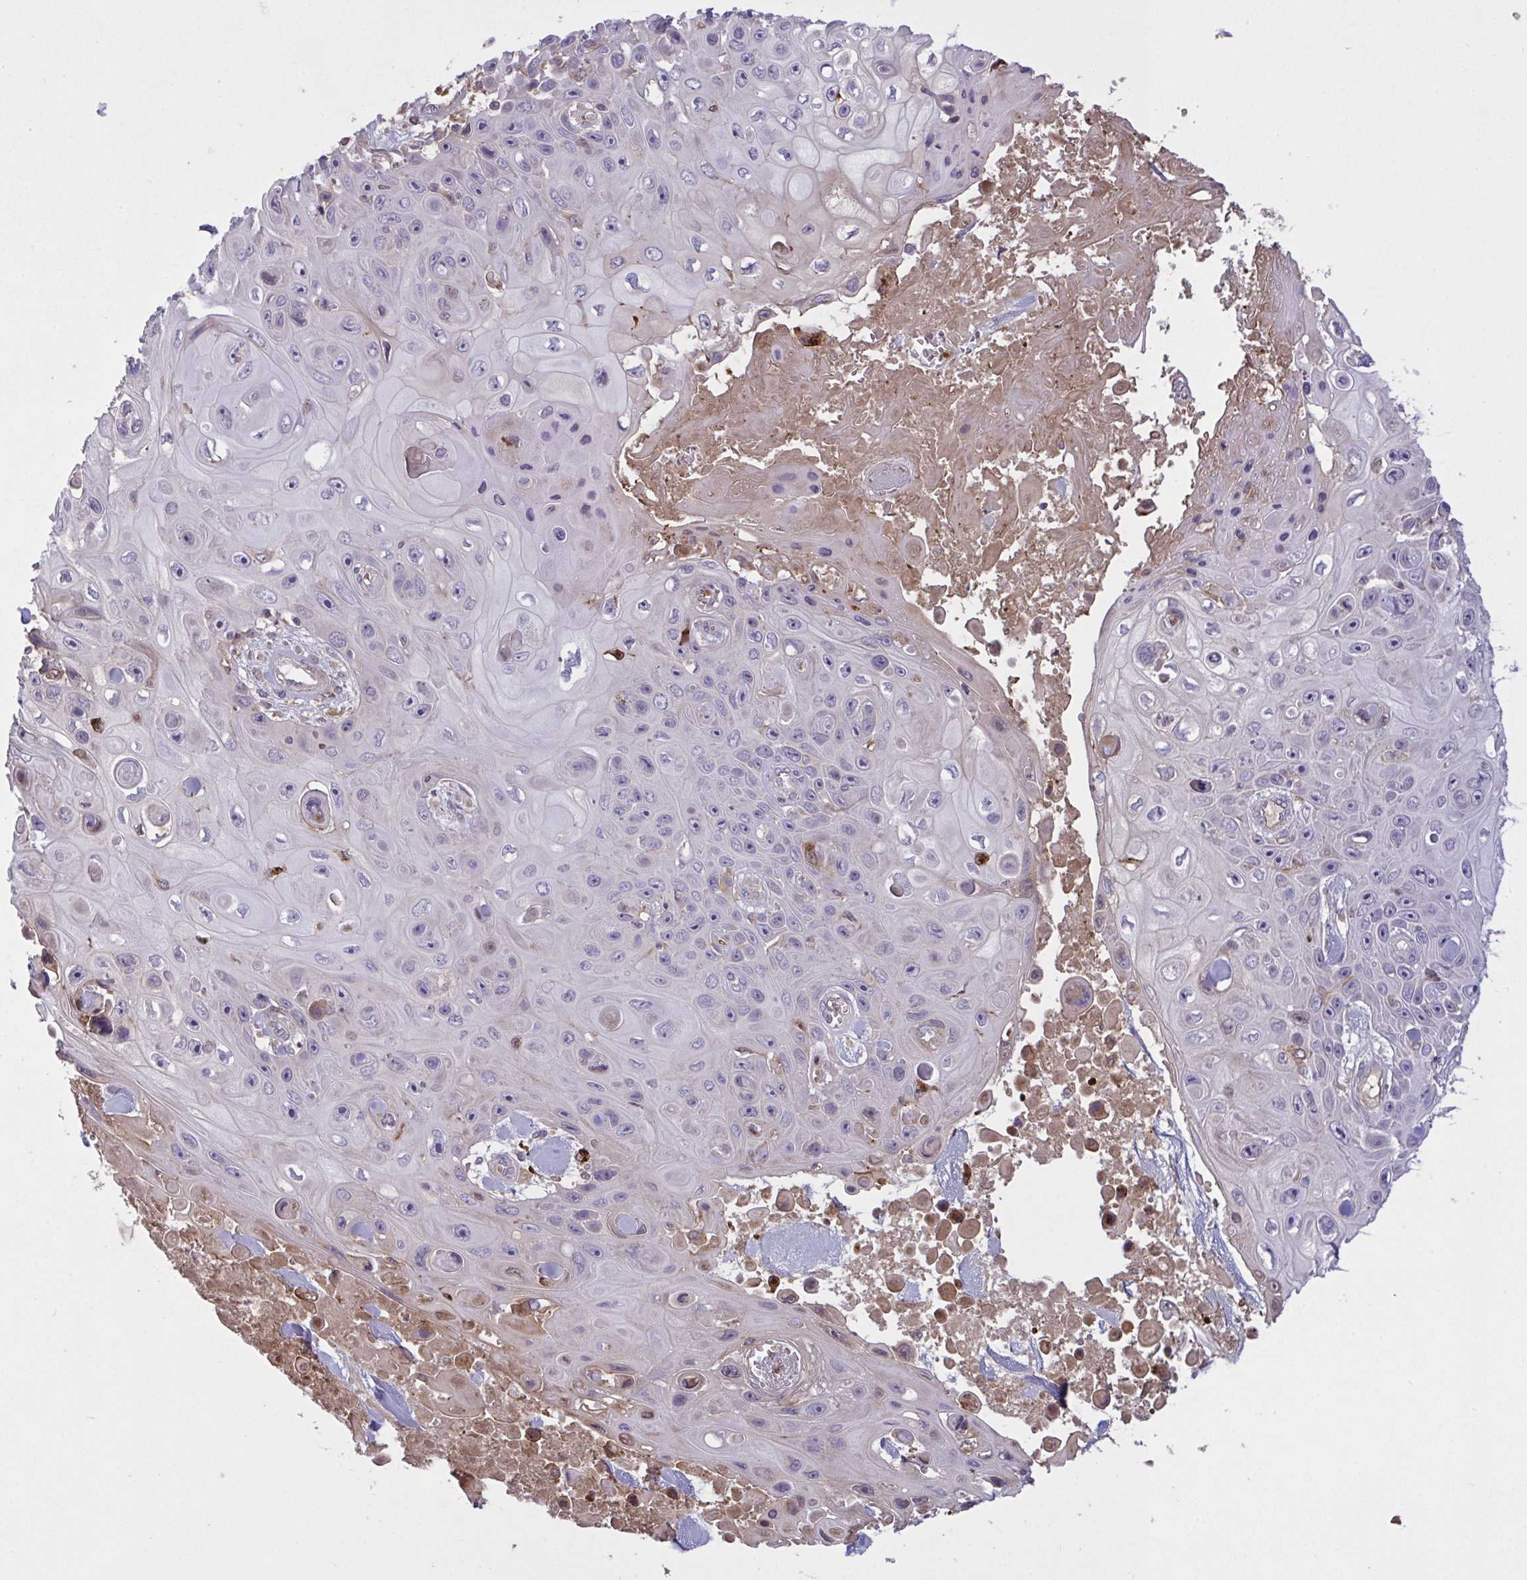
{"staining": {"intensity": "negative", "quantity": "none", "location": "none"}, "tissue": "skin cancer", "cell_type": "Tumor cells", "image_type": "cancer", "snomed": [{"axis": "morphology", "description": "Squamous cell carcinoma, NOS"}, {"axis": "topography", "description": "Skin"}], "caption": "Image shows no significant protein positivity in tumor cells of skin squamous cell carcinoma.", "gene": "IL1R1", "patient": {"sex": "male", "age": 82}}